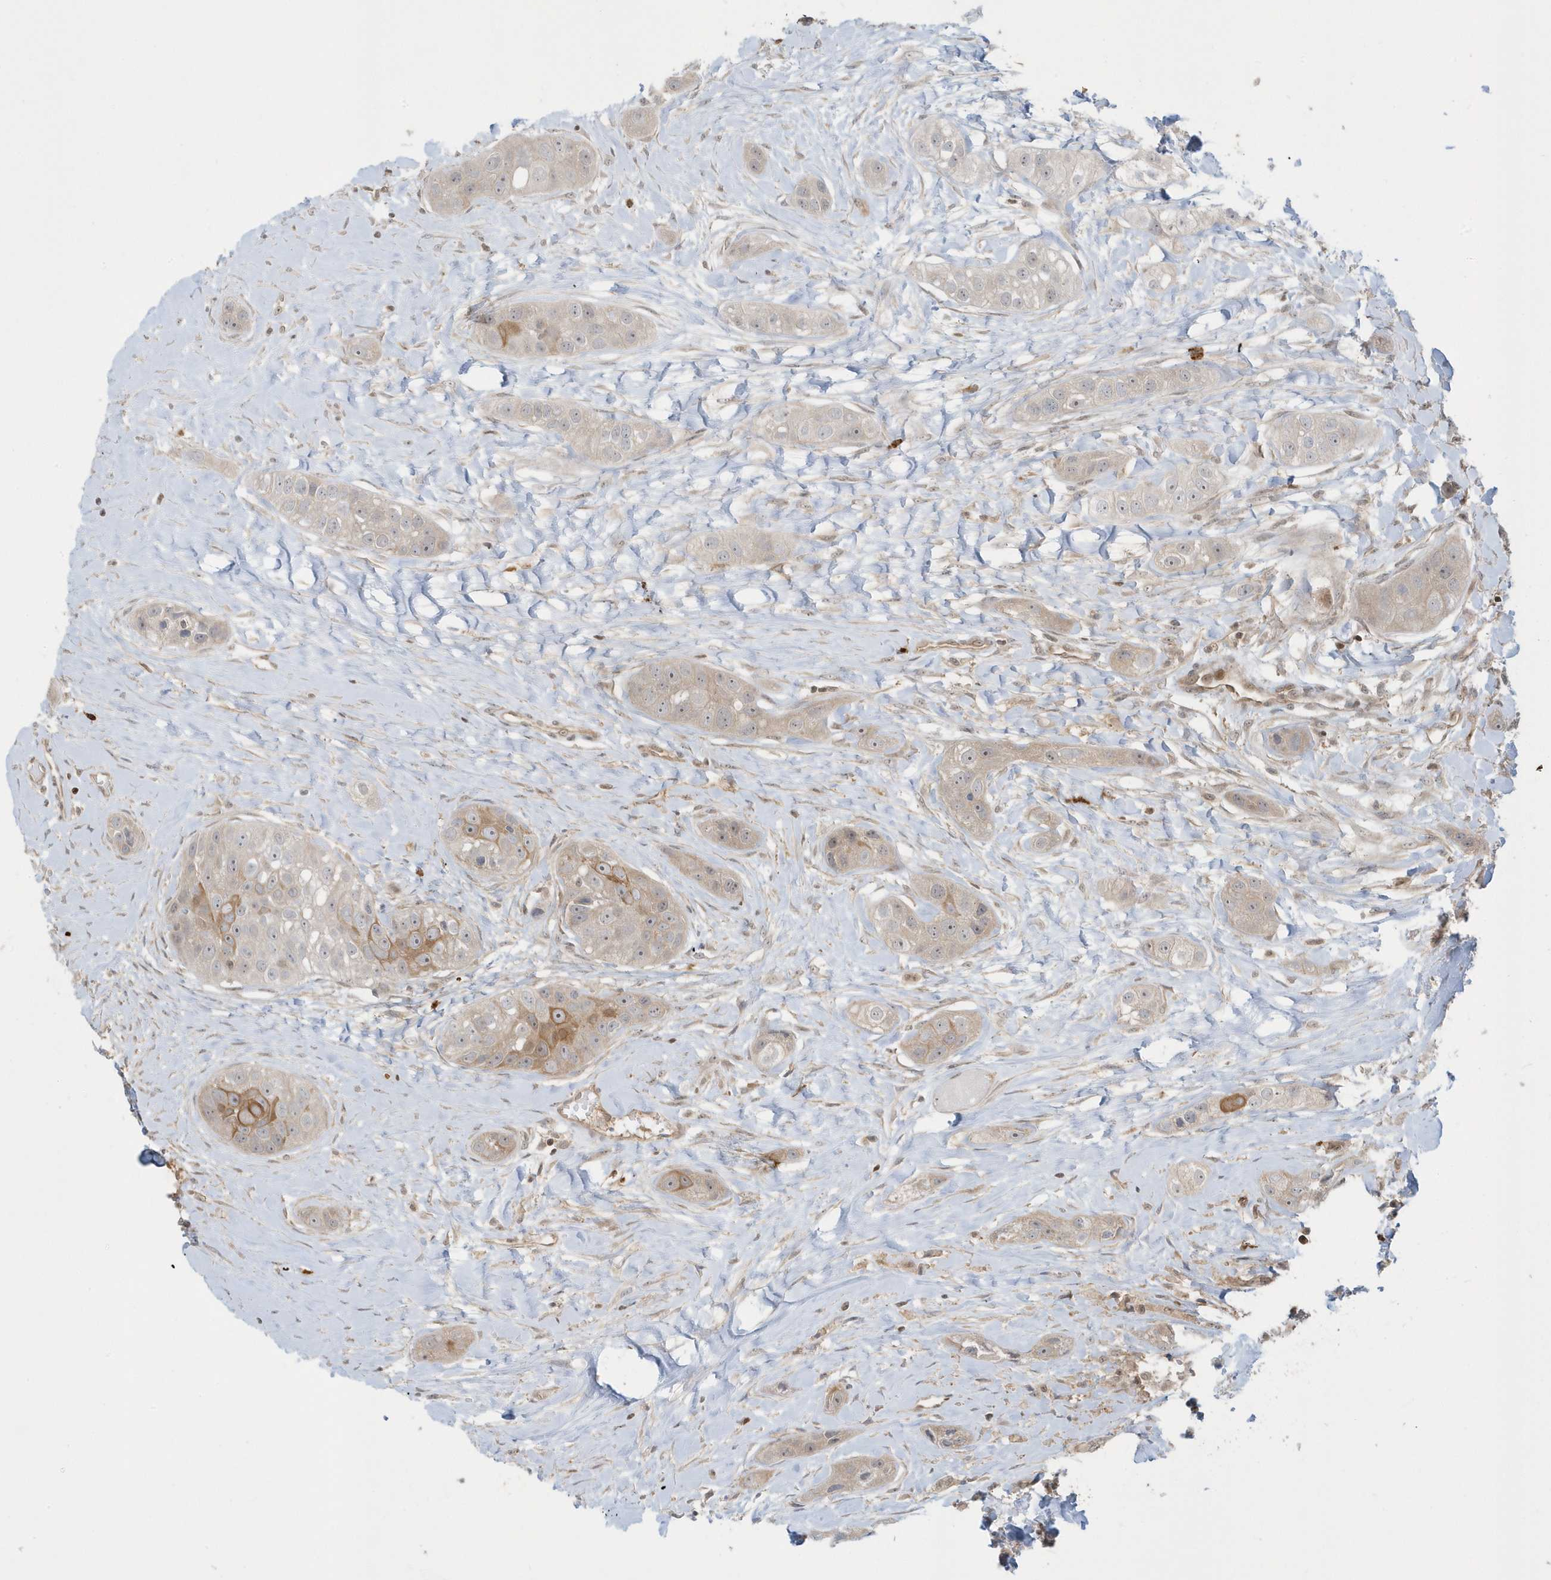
{"staining": {"intensity": "moderate", "quantity": "<25%", "location": "cytoplasmic/membranous,nuclear"}, "tissue": "head and neck cancer", "cell_type": "Tumor cells", "image_type": "cancer", "snomed": [{"axis": "morphology", "description": "Normal tissue, NOS"}, {"axis": "morphology", "description": "Squamous cell carcinoma, NOS"}, {"axis": "topography", "description": "Skeletal muscle"}, {"axis": "topography", "description": "Head-Neck"}], "caption": "Moderate cytoplasmic/membranous and nuclear expression for a protein is appreciated in about <25% of tumor cells of head and neck cancer (squamous cell carcinoma) using immunohistochemistry.", "gene": "PPP1R7", "patient": {"sex": "male", "age": 51}}